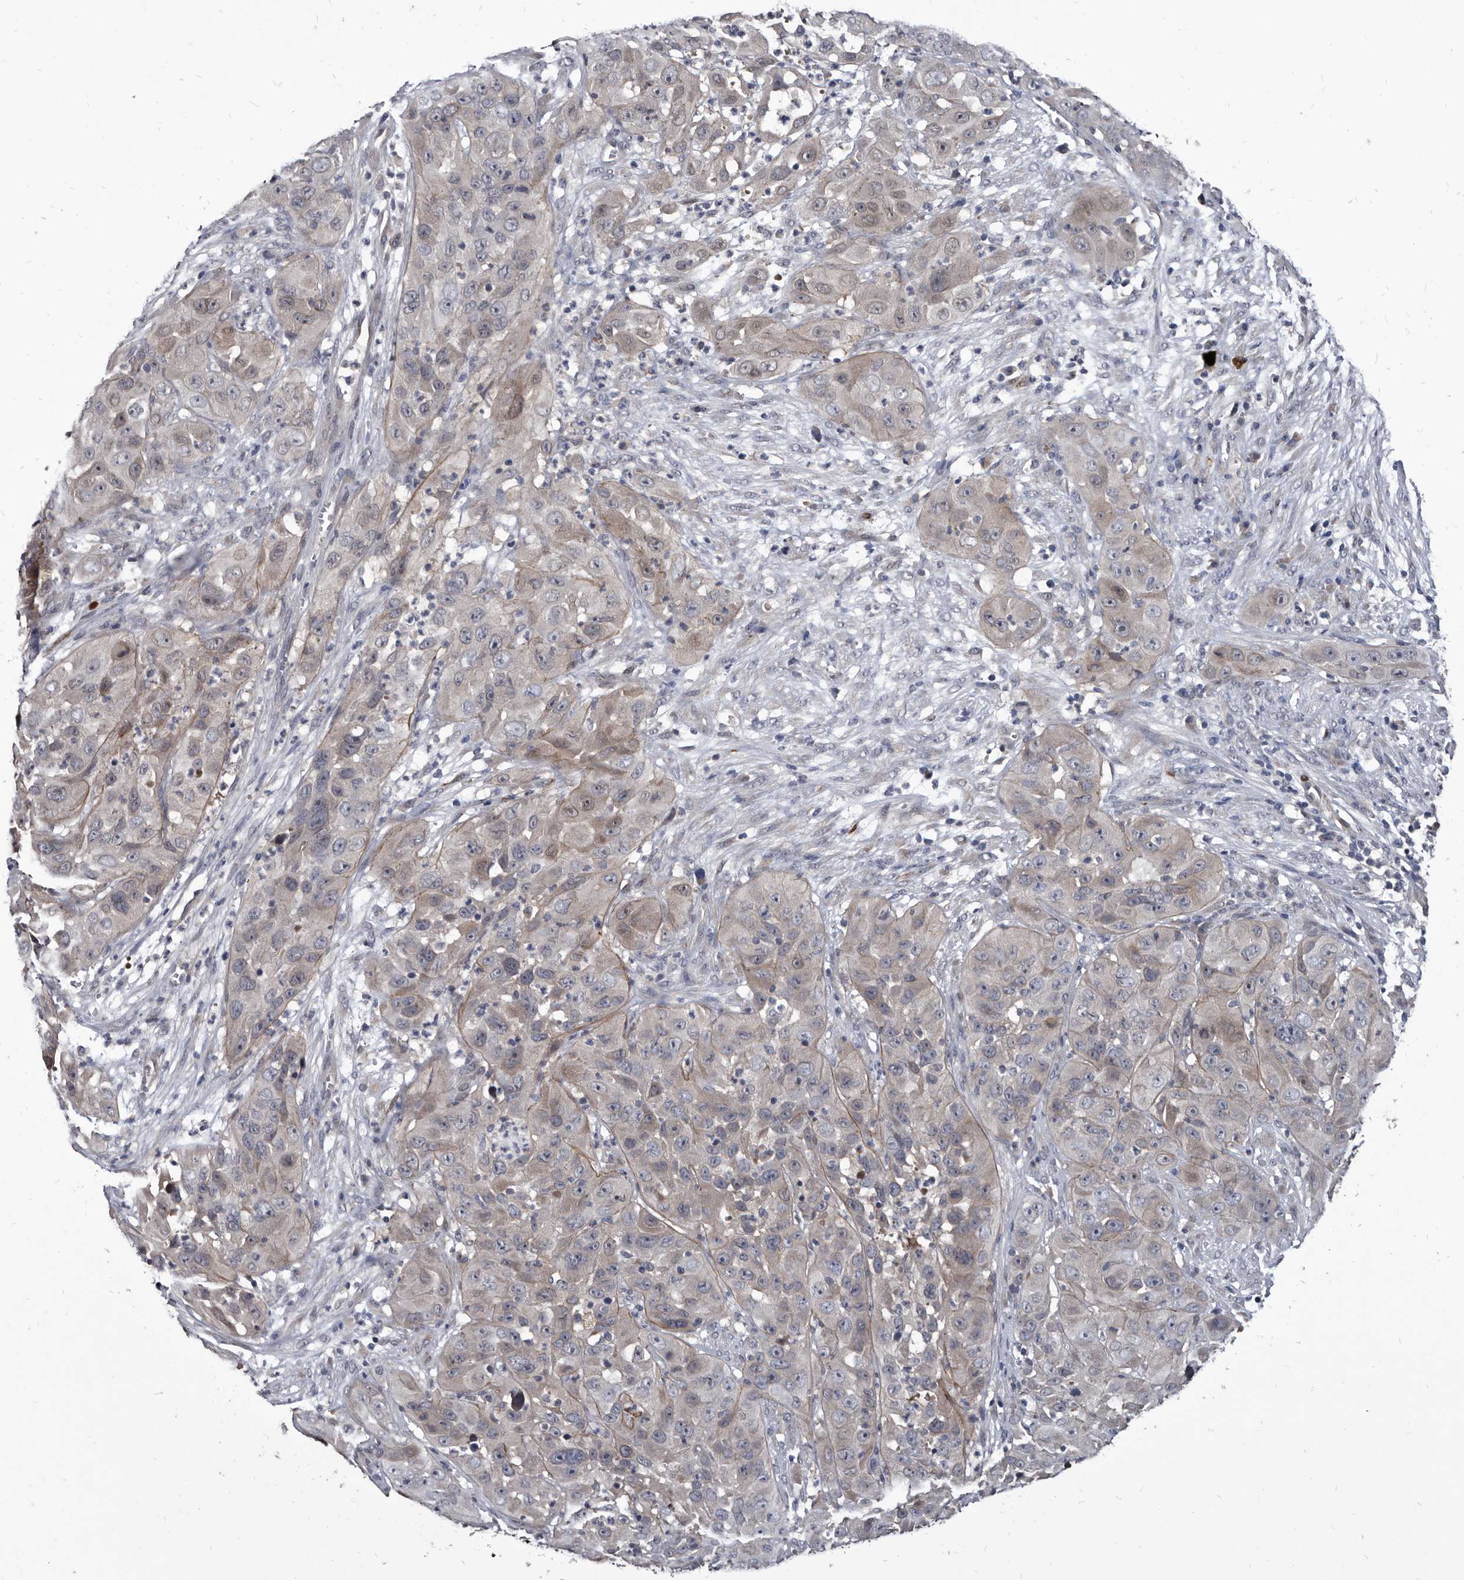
{"staining": {"intensity": "weak", "quantity": "<25%", "location": "cytoplasmic/membranous"}, "tissue": "cervical cancer", "cell_type": "Tumor cells", "image_type": "cancer", "snomed": [{"axis": "morphology", "description": "Squamous cell carcinoma, NOS"}, {"axis": "topography", "description": "Cervix"}], "caption": "There is no significant positivity in tumor cells of cervical squamous cell carcinoma. Nuclei are stained in blue.", "gene": "PROM1", "patient": {"sex": "female", "age": 32}}